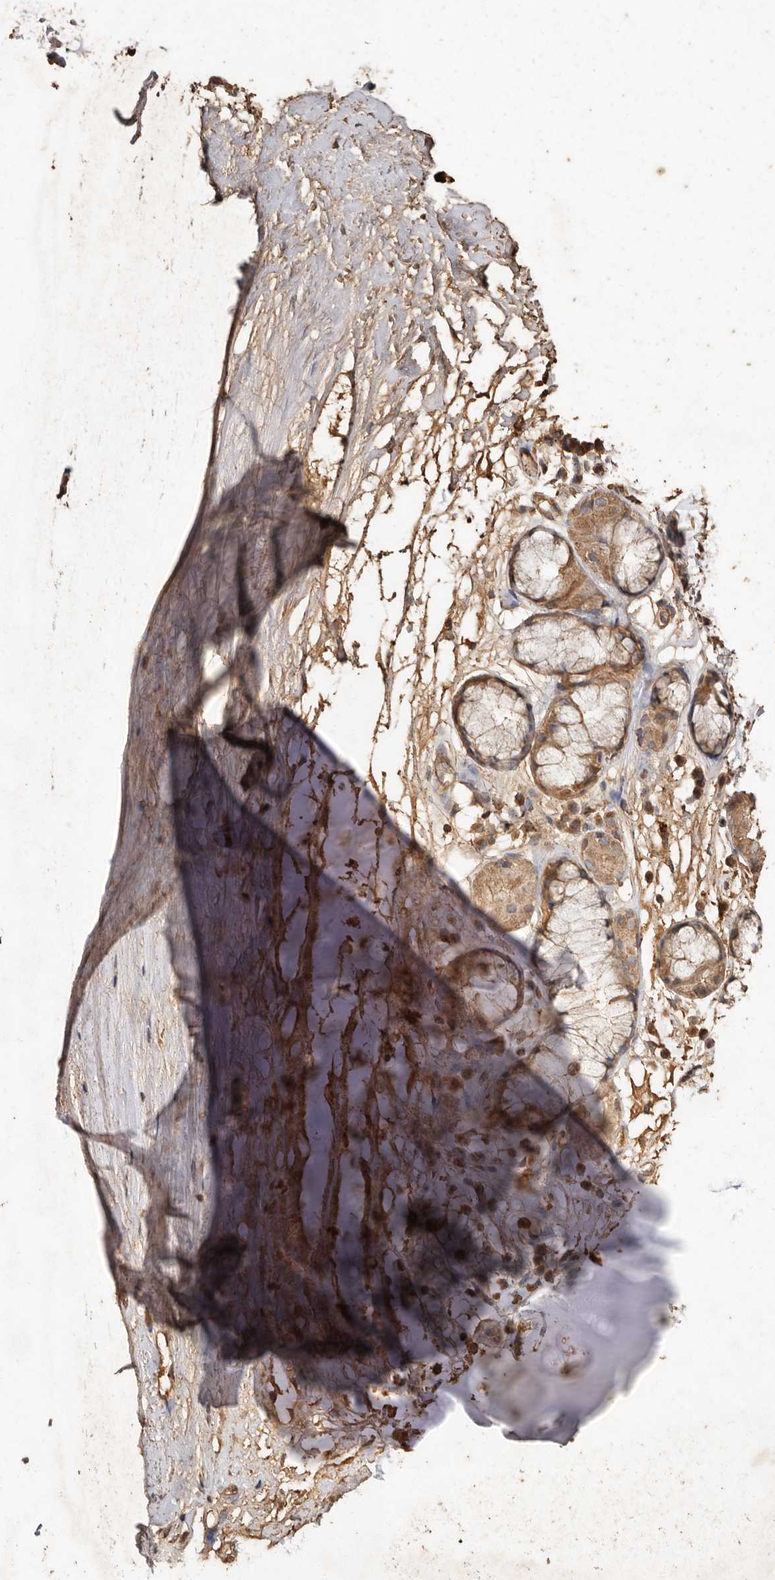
{"staining": {"intensity": "moderate", "quantity": ">75%", "location": "cytoplasmic/membranous"}, "tissue": "adipose tissue", "cell_type": "Adipocytes", "image_type": "normal", "snomed": [{"axis": "morphology", "description": "Normal tissue, NOS"}, {"axis": "topography", "description": "Cartilage tissue"}], "caption": "This photomicrograph demonstrates normal adipose tissue stained with IHC to label a protein in brown. The cytoplasmic/membranous of adipocytes show moderate positivity for the protein. Nuclei are counter-stained blue.", "gene": "FARS2", "patient": {"sex": "female", "age": 63}}